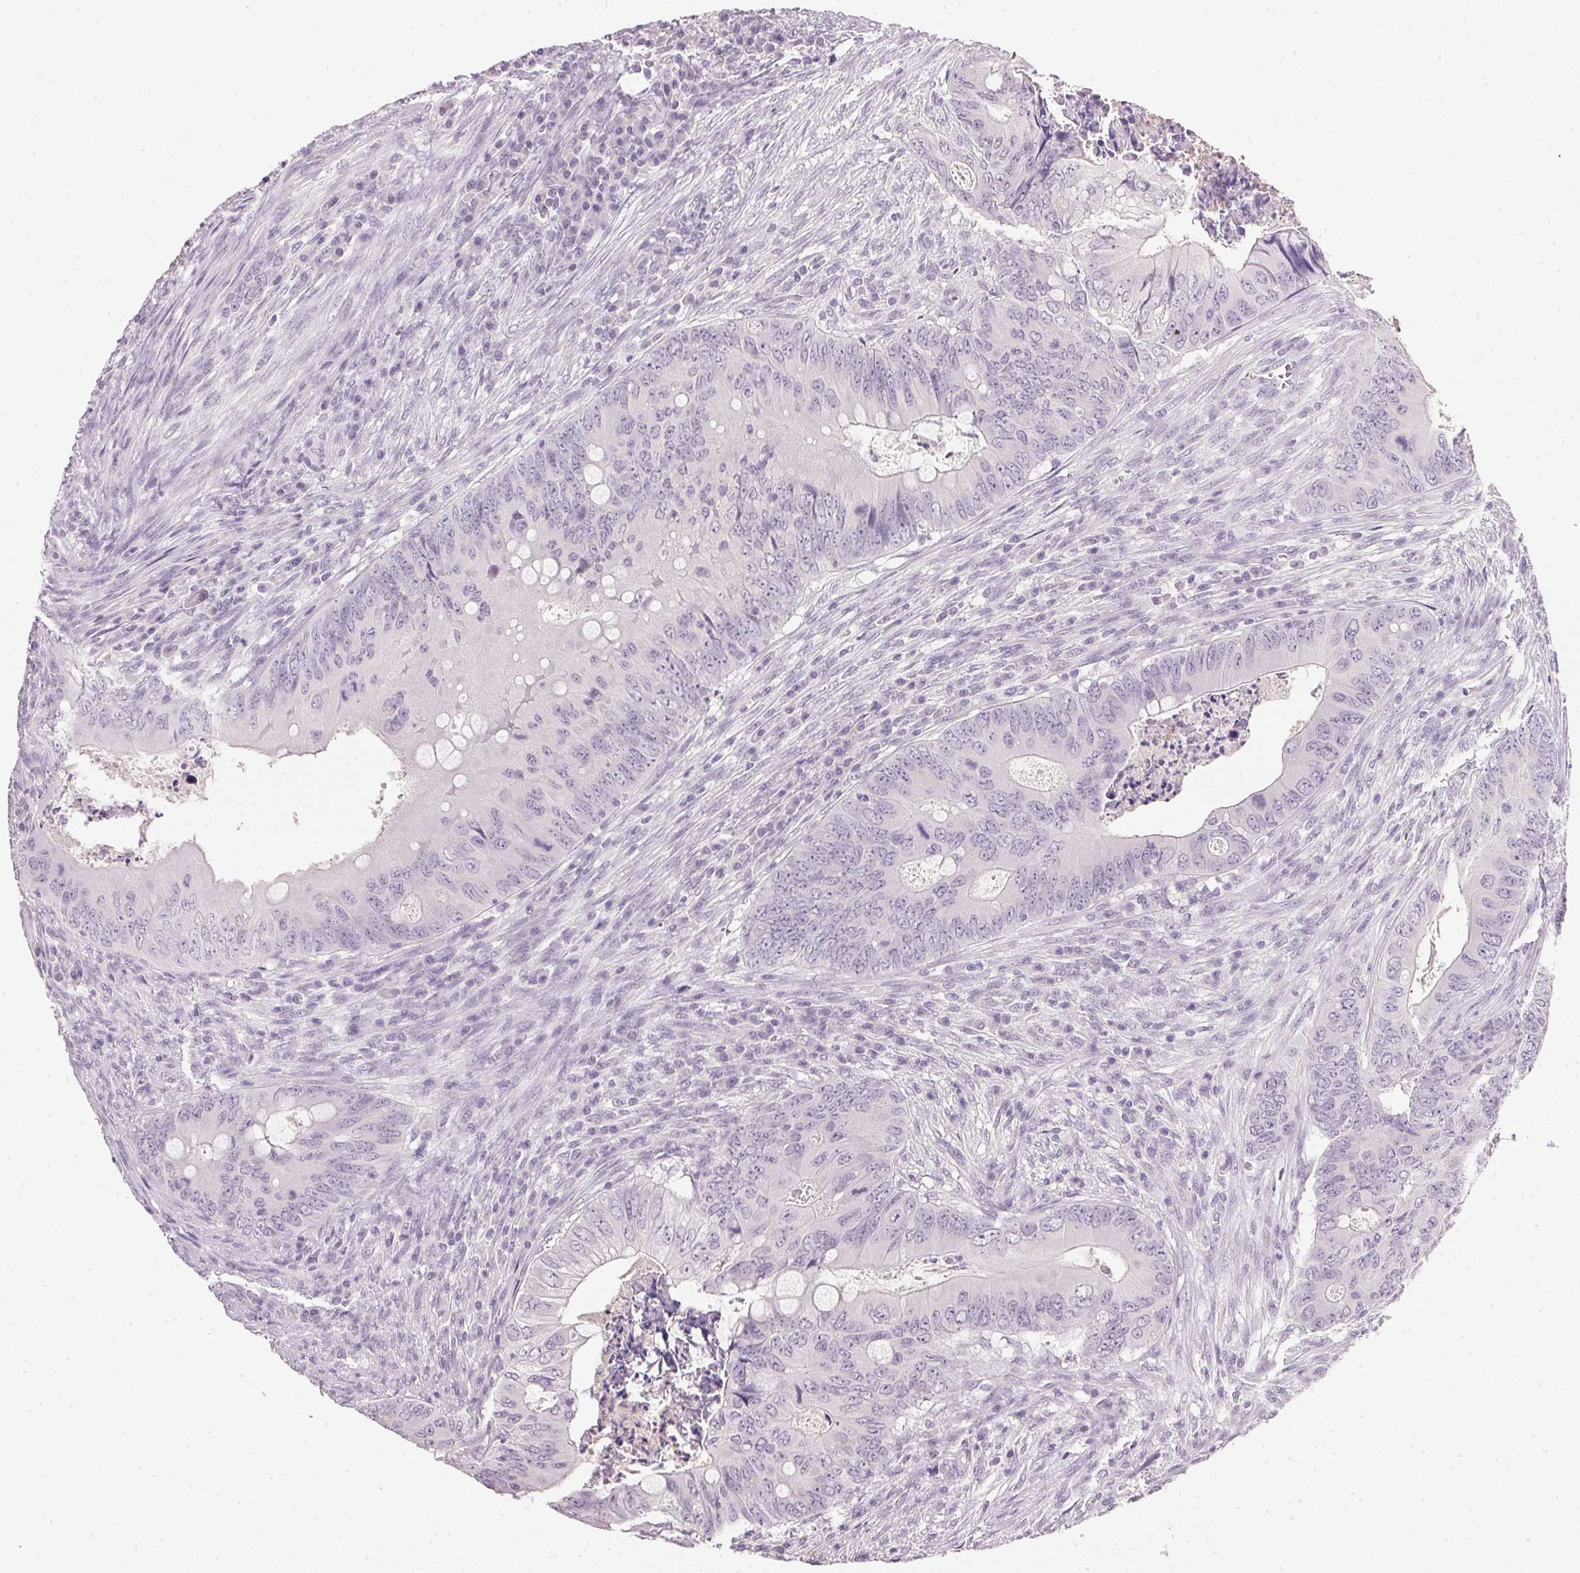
{"staining": {"intensity": "negative", "quantity": "none", "location": "none"}, "tissue": "colorectal cancer", "cell_type": "Tumor cells", "image_type": "cancer", "snomed": [{"axis": "morphology", "description": "Adenocarcinoma, NOS"}, {"axis": "topography", "description": "Colon"}], "caption": "The image exhibits no significant positivity in tumor cells of colorectal cancer. (DAB IHC, high magnification).", "gene": "IGFBP1", "patient": {"sex": "female", "age": 74}}